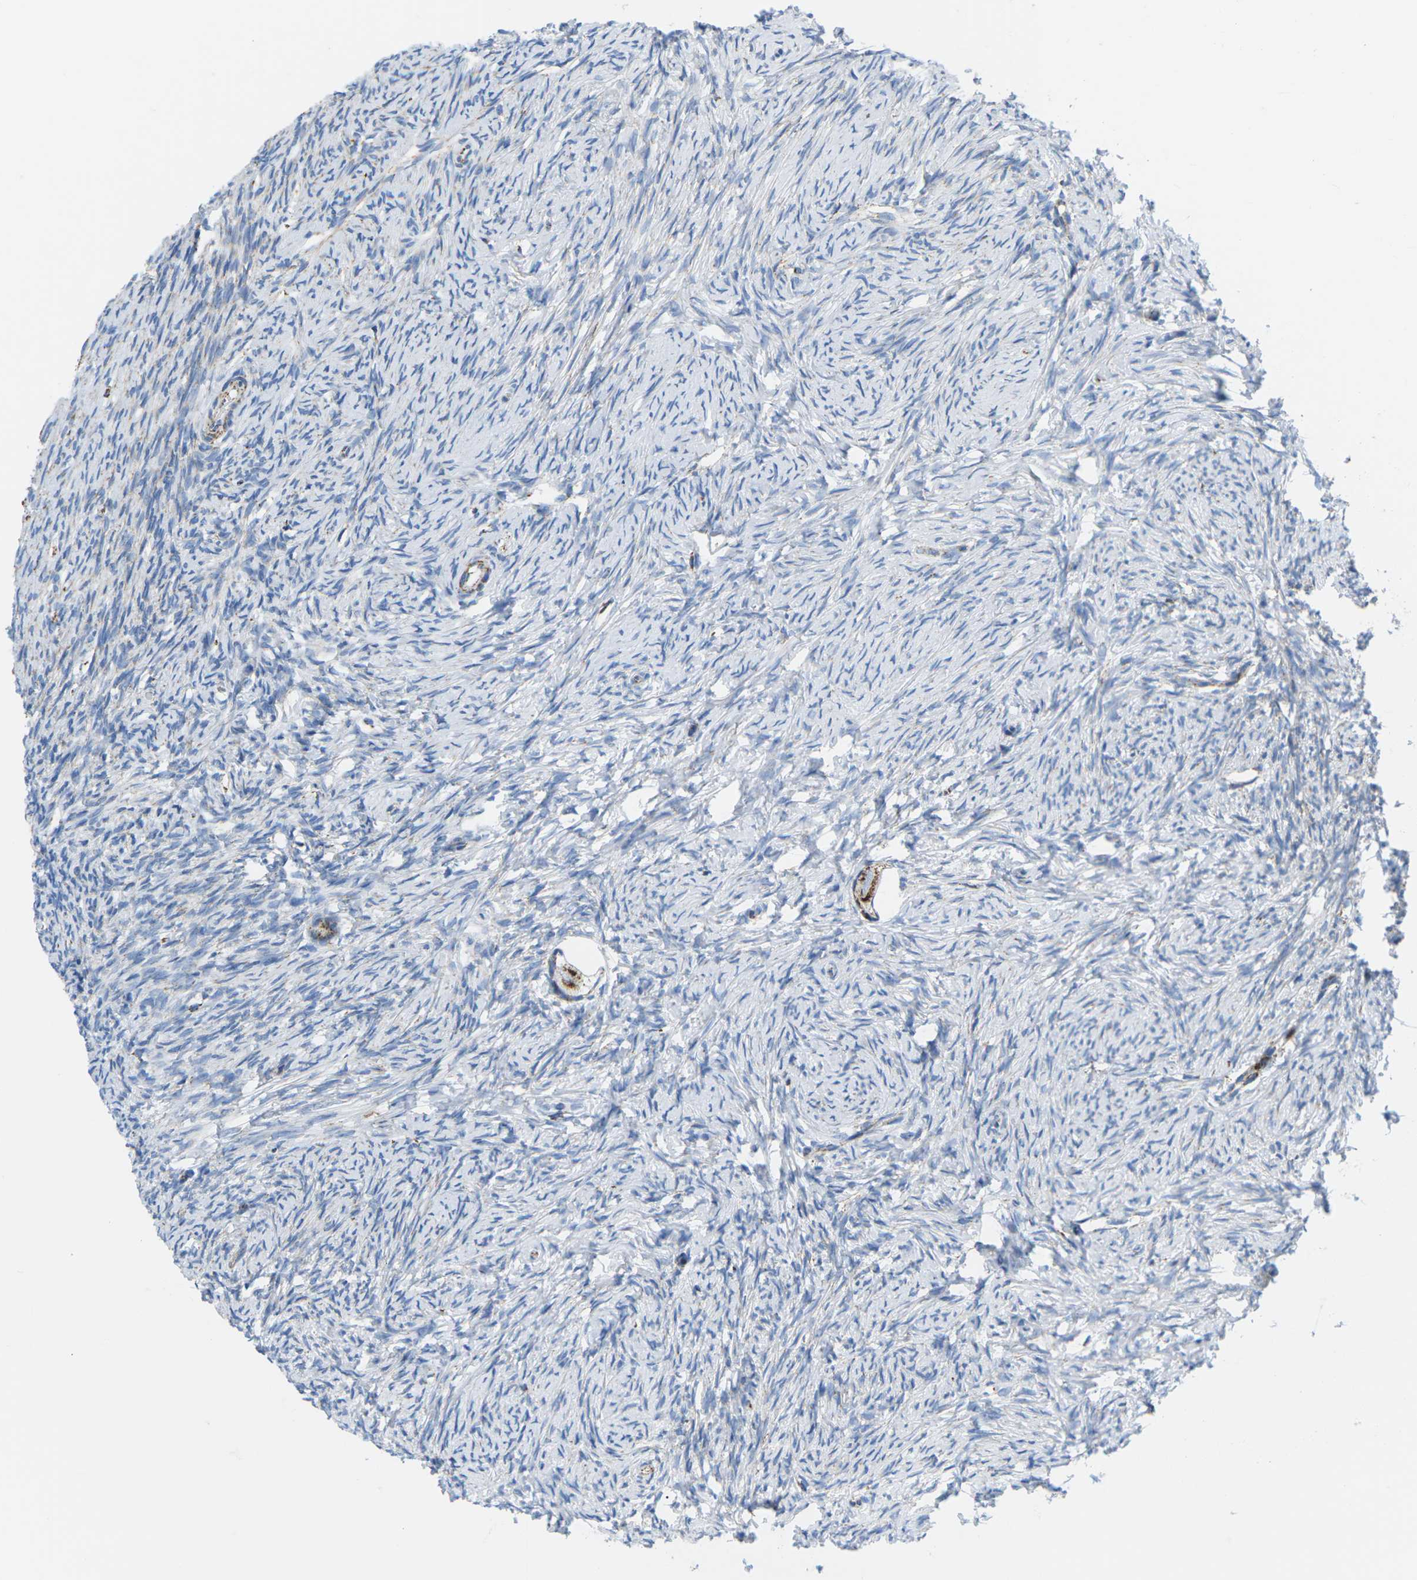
{"staining": {"intensity": "moderate", "quantity": ">75%", "location": "cytoplasmic/membranous"}, "tissue": "ovary", "cell_type": "Follicle cells", "image_type": "normal", "snomed": [{"axis": "morphology", "description": "Normal tissue, NOS"}, {"axis": "topography", "description": "Ovary"}], "caption": "Protein expression analysis of unremarkable ovary reveals moderate cytoplasmic/membranous positivity in about >75% of follicle cells. (DAB IHC with brightfield microscopy, high magnification).", "gene": "COX6C", "patient": {"sex": "female", "age": 33}}